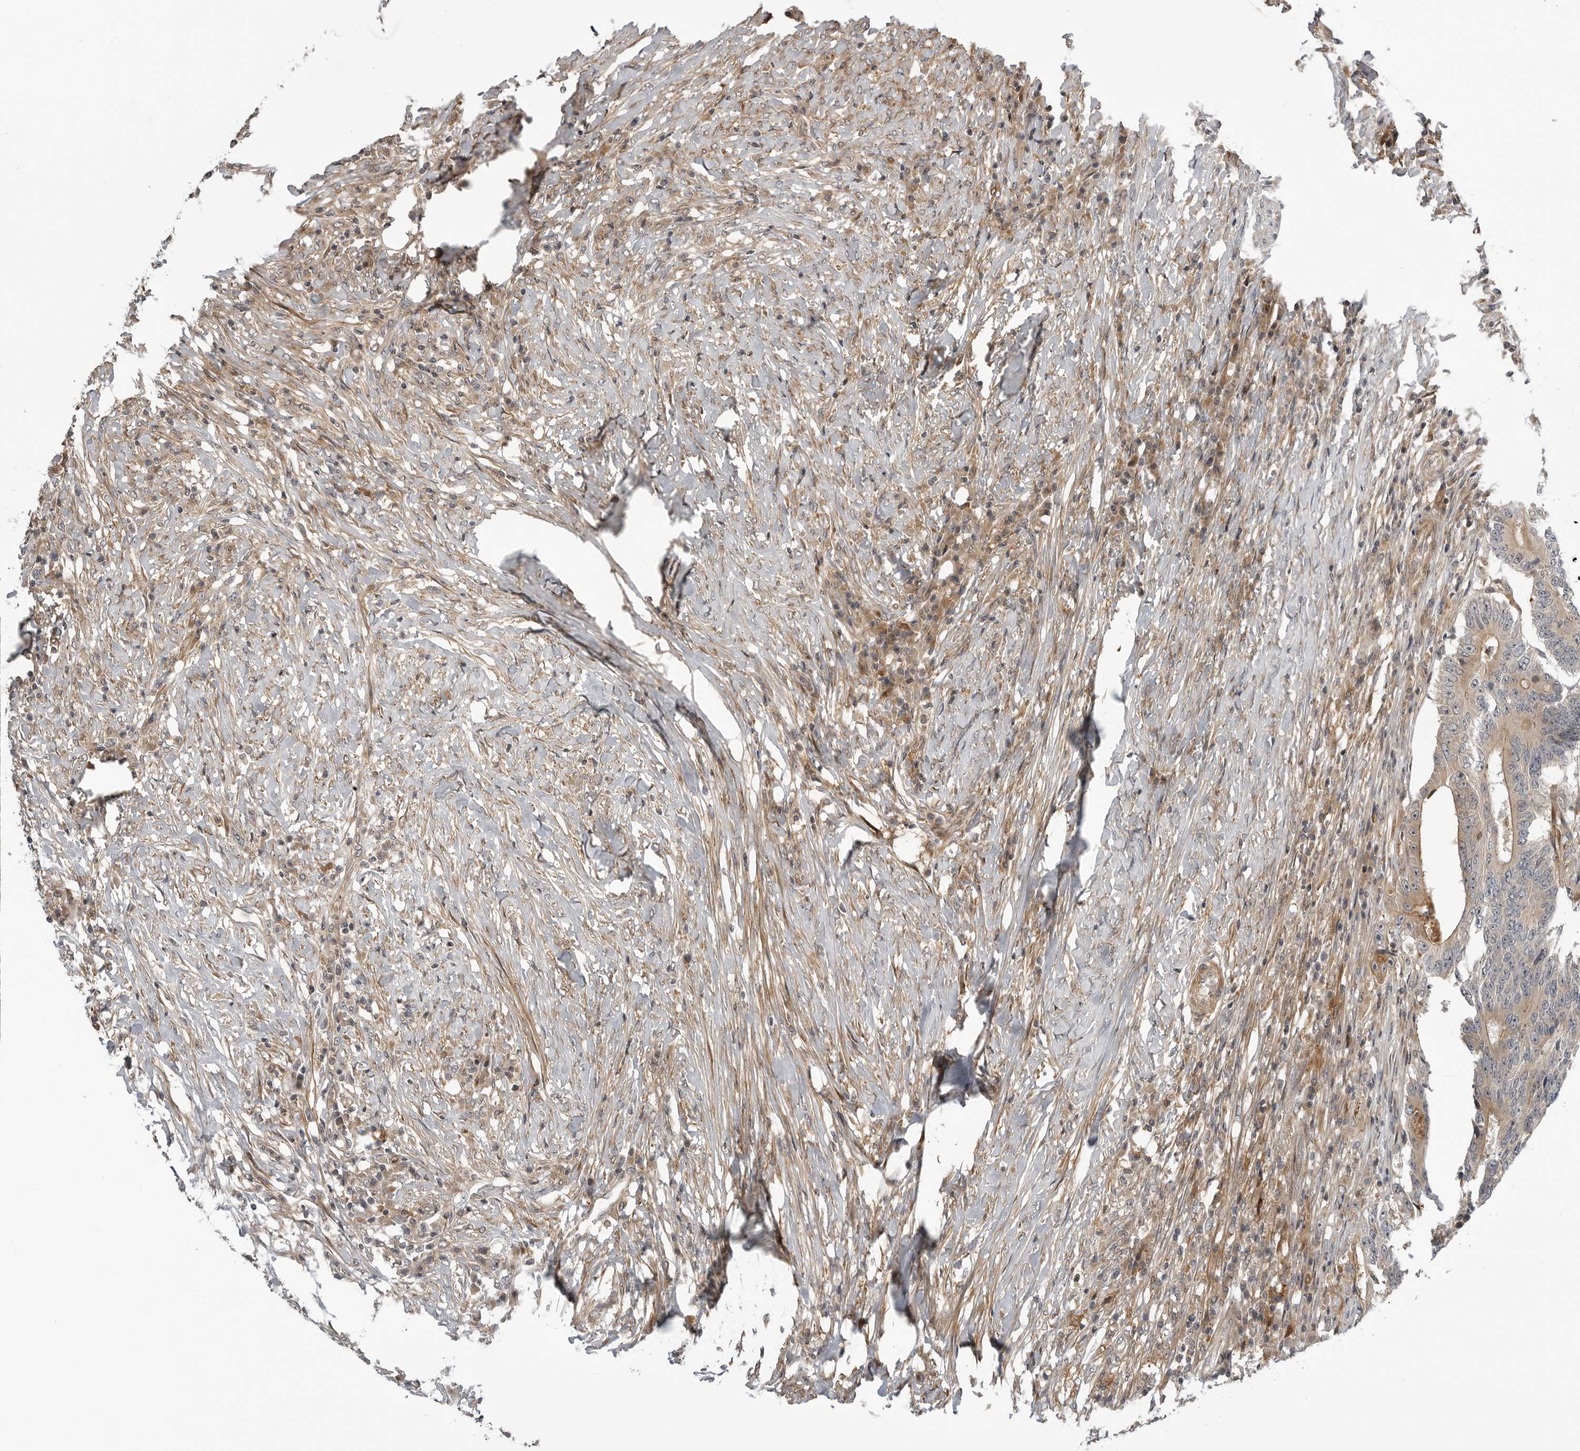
{"staining": {"intensity": "weak", "quantity": "<25%", "location": "cytoplasmic/membranous"}, "tissue": "colorectal cancer", "cell_type": "Tumor cells", "image_type": "cancer", "snomed": [{"axis": "morphology", "description": "Adenocarcinoma, NOS"}, {"axis": "topography", "description": "Colon"}], "caption": "Tumor cells show no significant protein positivity in adenocarcinoma (colorectal). (DAB IHC visualized using brightfield microscopy, high magnification).", "gene": "LRRC45", "patient": {"sex": "male", "age": 83}}